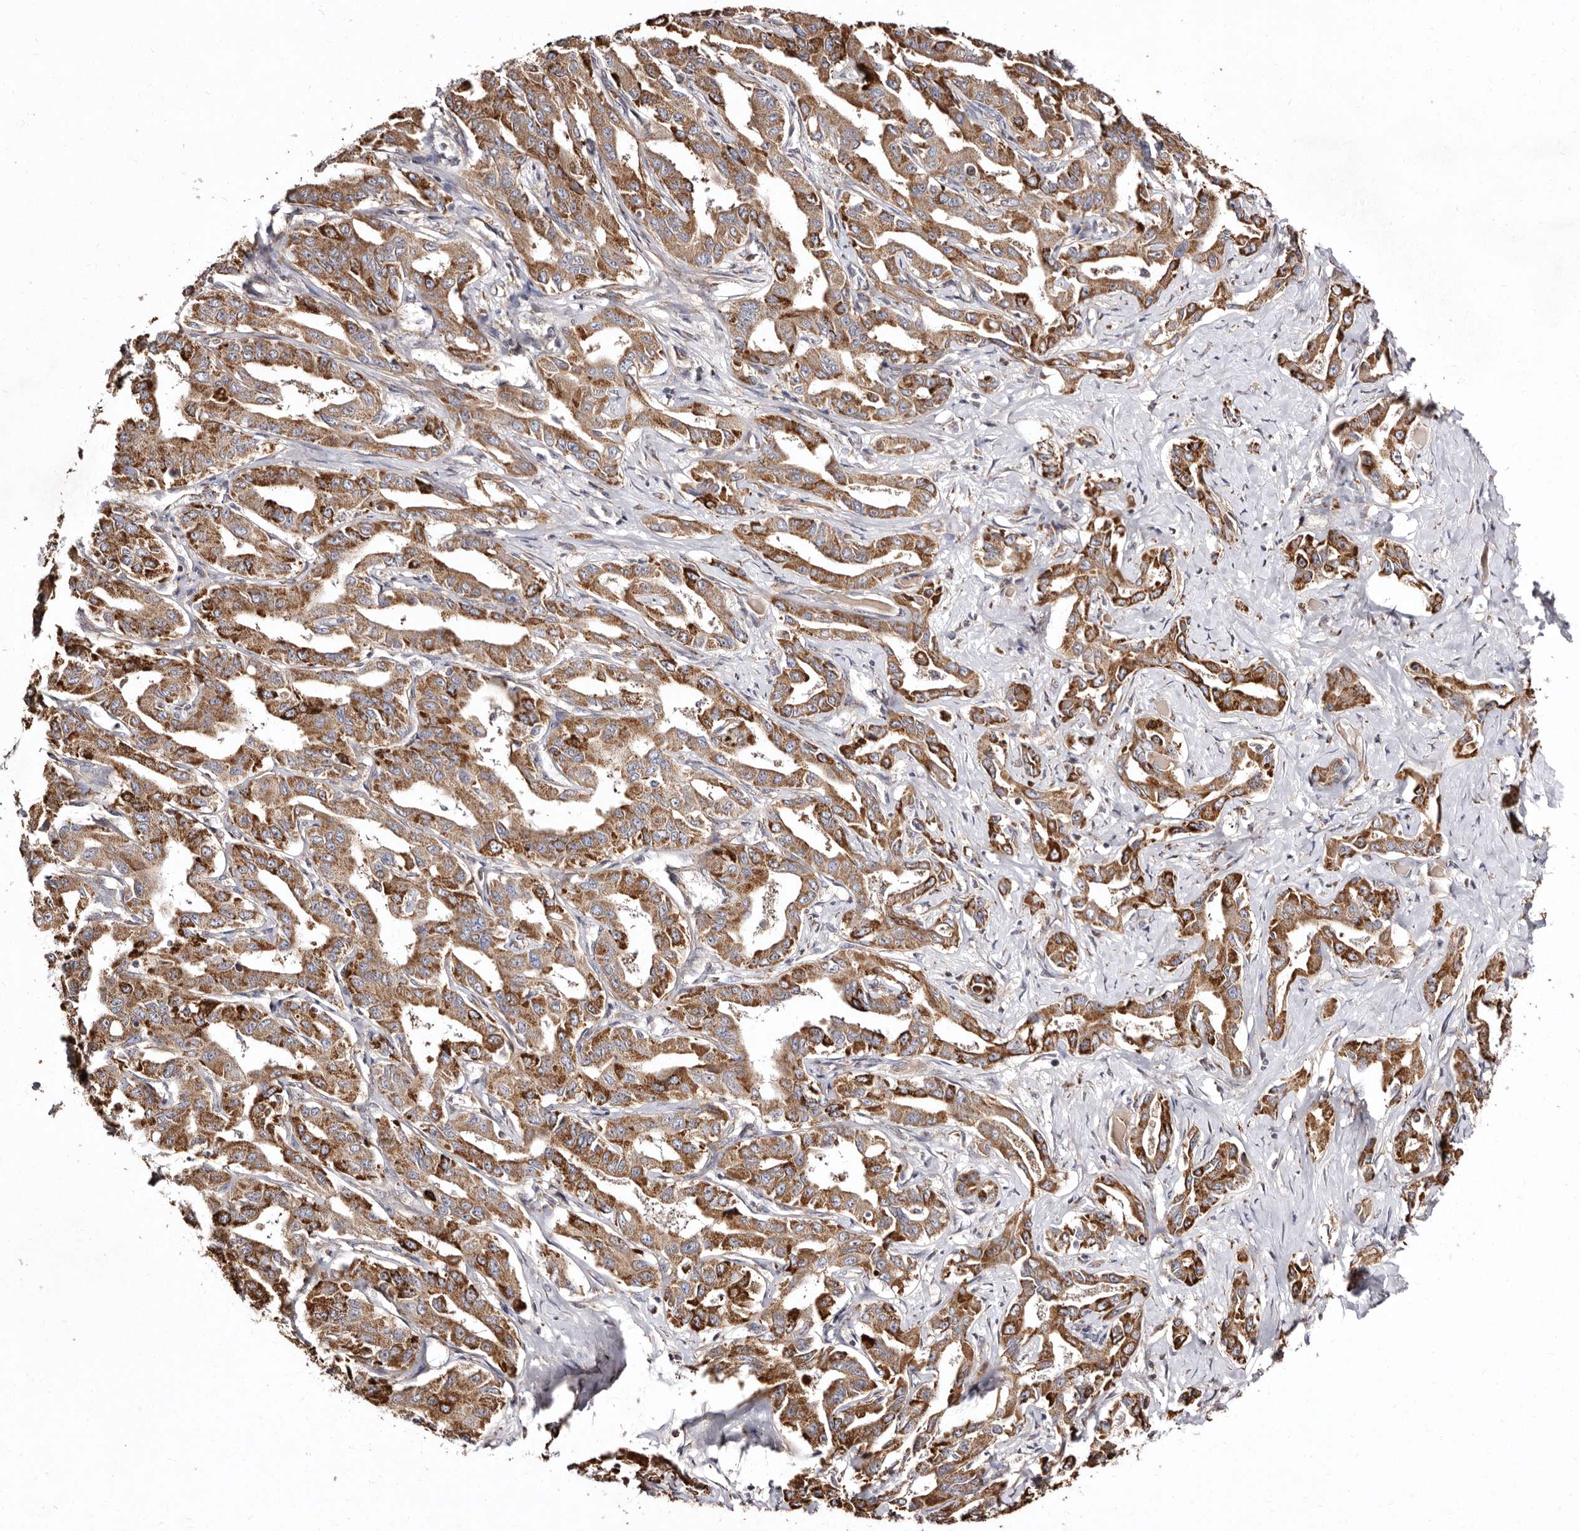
{"staining": {"intensity": "strong", "quantity": ">75%", "location": "cytoplasmic/membranous"}, "tissue": "liver cancer", "cell_type": "Tumor cells", "image_type": "cancer", "snomed": [{"axis": "morphology", "description": "Cholangiocarcinoma"}, {"axis": "topography", "description": "Liver"}], "caption": "Human cholangiocarcinoma (liver) stained with a protein marker displays strong staining in tumor cells.", "gene": "LUZP1", "patient": {"sex": "male", "age": 59}}